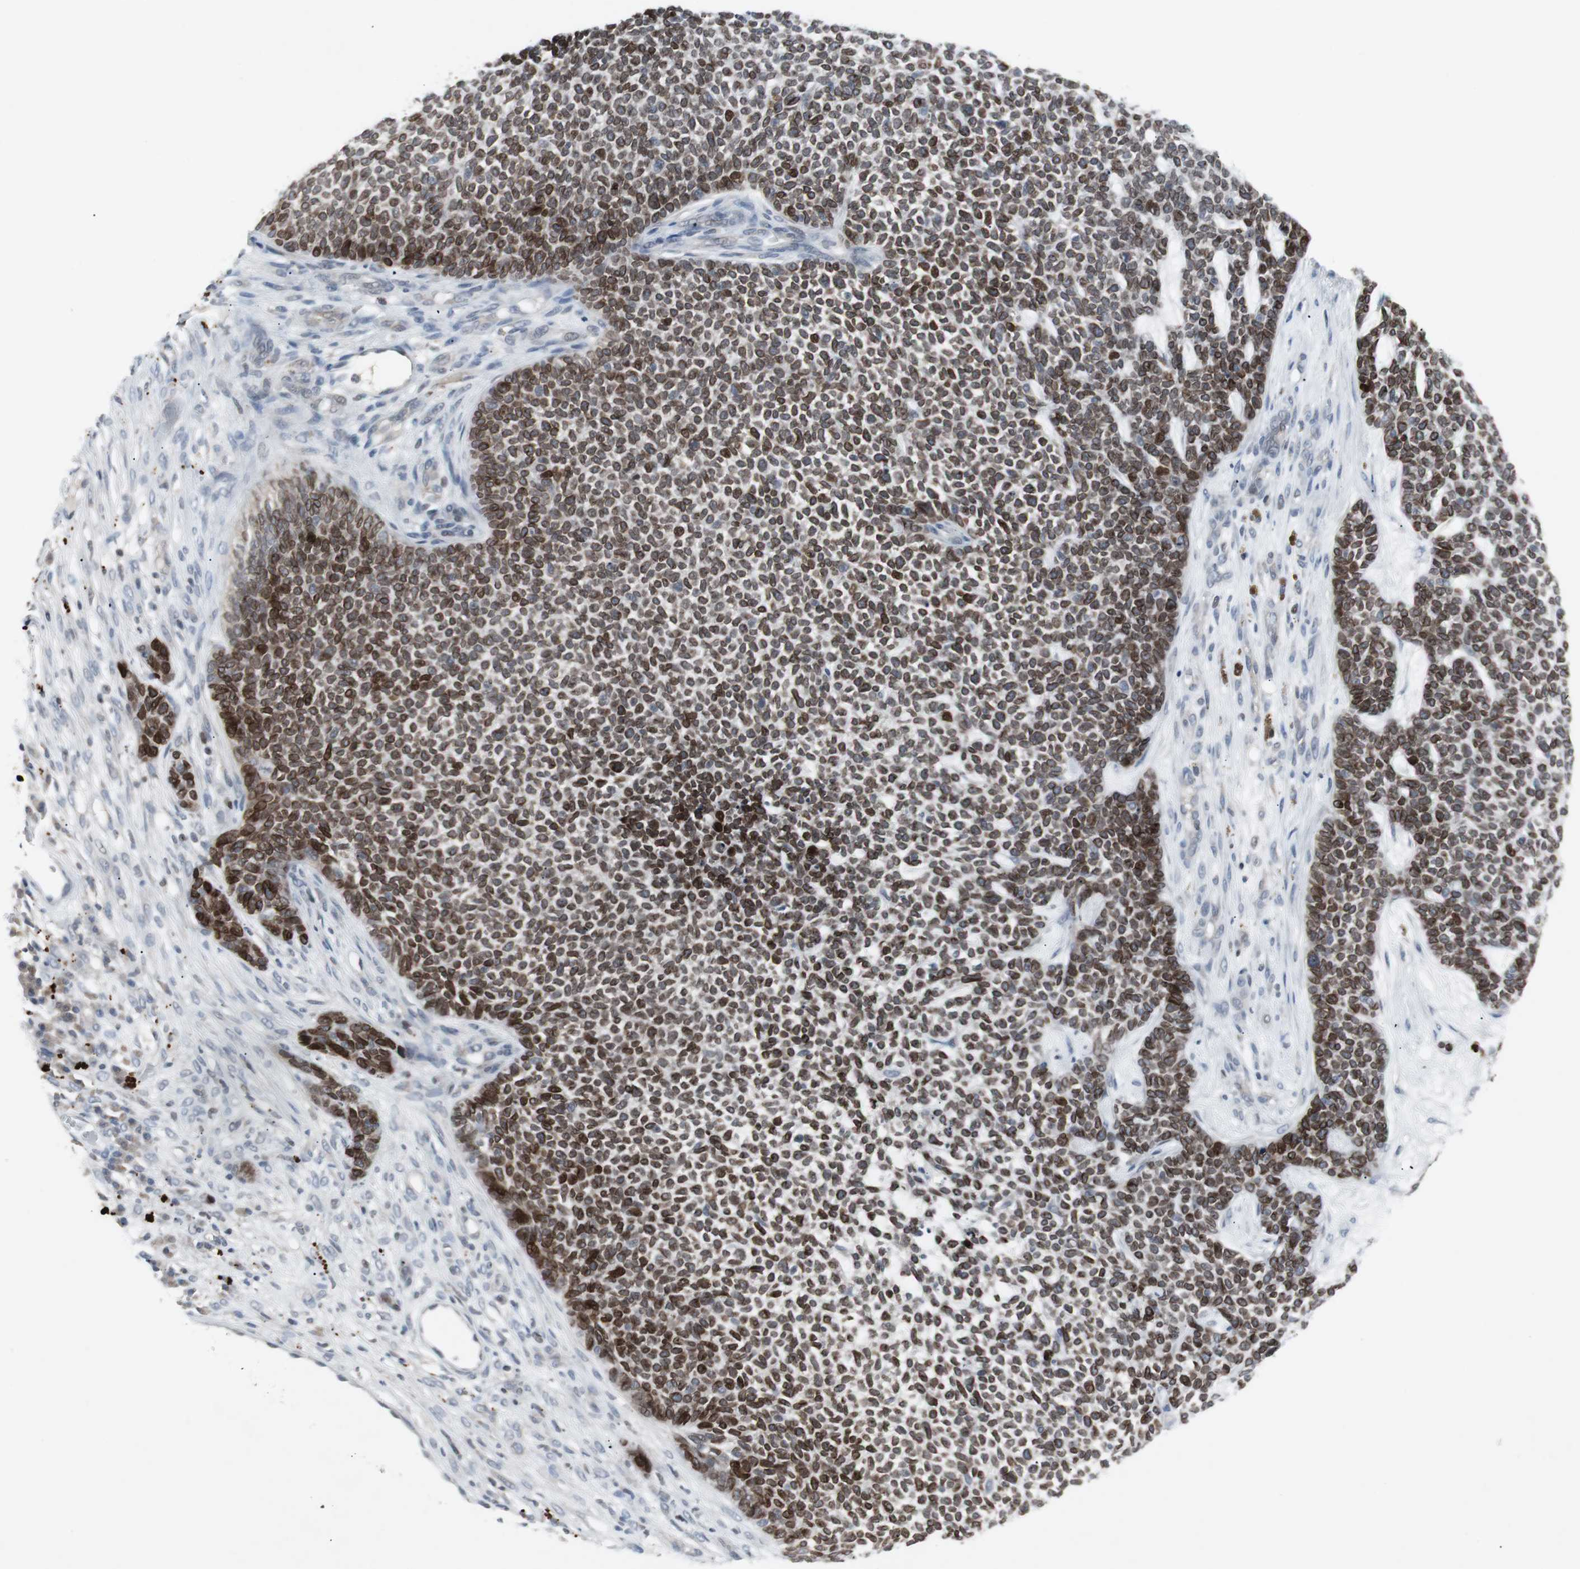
{"staining": {"intensity": "strong", "quantity": ">75%", "location": "cytoplasmic/membranous,nuclear"}, "tissue": "skin cancer", "cell_type": "Tumor cells", "image_type": "cancer", "snomed": [{"axis": "morphology", "description": "Basal cell carcinoma"}, {"axis": "topography", "description": "Skin"}], "caption": "Skin basal cell carcinoma stained with DAB (3,3'-diaminobenzidine) IHC reveals high levels of strong cytoplasmic/membranous and nuclear positivity in approximately >75% of tumor cells.", "gene": "ZNF396", "patient": {"sex": "female", "age": 84}}